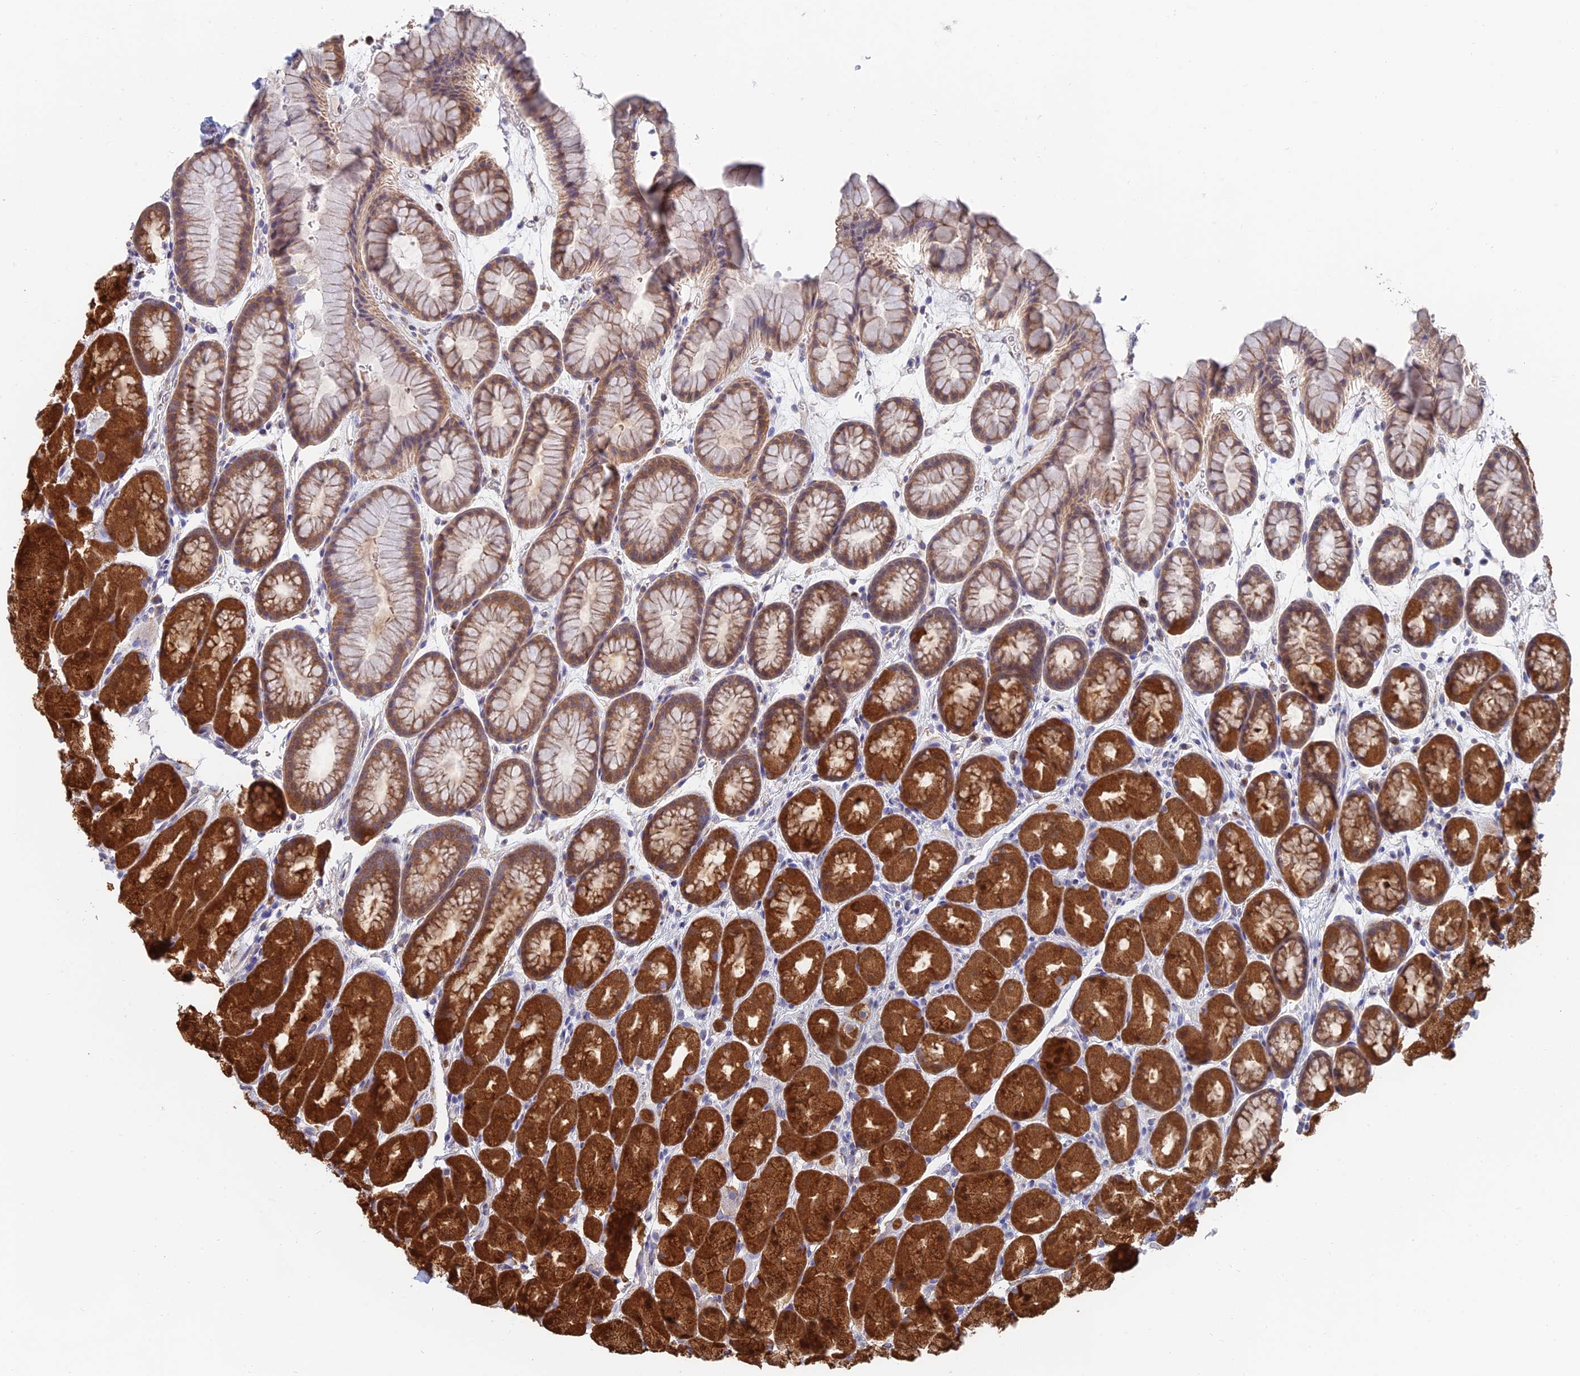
{"staining": {"intensity": "strong", "quantity": "25%-75%", "location": "cytoplasmic/membranous"}, "tissue": "stomach", "cell_type": "Glandular cells", "image_type": "normal", "snomed": [{"axis": "morphology", "description": "Normal tissue, NOS"}, {"axis": "topography", "description": "Stomach, upper"}, {"axis": "topography", "description": "Stomach"}], "caption": "This micrograph shows immunohistochemistry staining of unremarkable human stomach, with high strong cytoplasmic/membranous positivity in about 25%-75% of glandular cells.", "gene": "ENSG00000267561", "patient": {"sex": "male", "age": 47}}